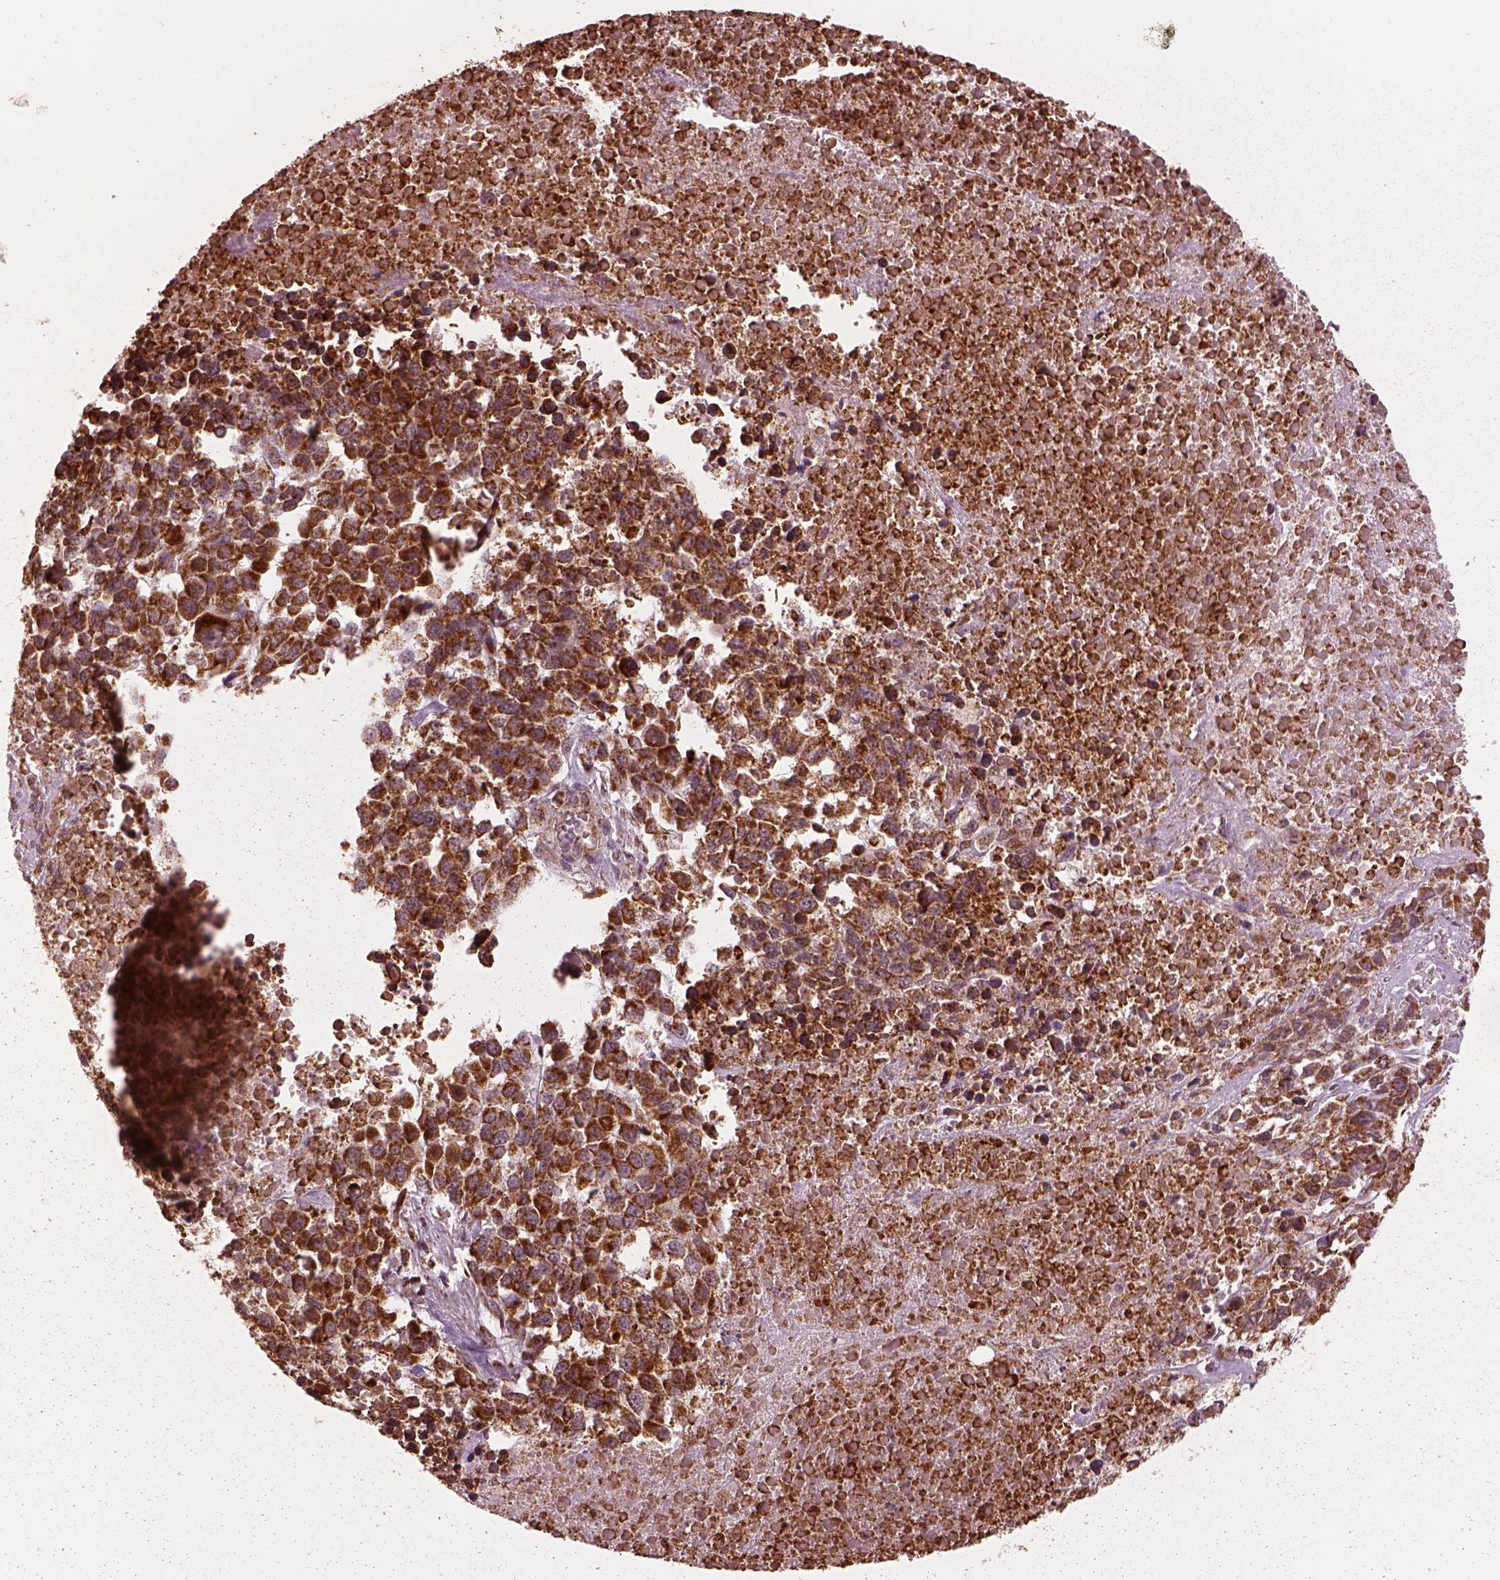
{"staining": {"intensity": "strong", "quantity": ">75%", "location": "cytoplasmic/membranous"}, "tissue": "melanoma", "cell_type": "Tumor cells", "image_type": "cancer", "snomed": [{"axis": "morphology", "description": "Malignant melanoma, Metastatic site"}, {"axis": "topography", "description": "Skin"}], "caption": "Immunohistochemical staining of human malignant melanoma (metastatic site) exhibits high levels of strong cytoplasmic/membranous protein expression in approximately >75% of tumor cells.", "gene": "NDUFB10", "patient": {"sex": "male", "age": 84}}